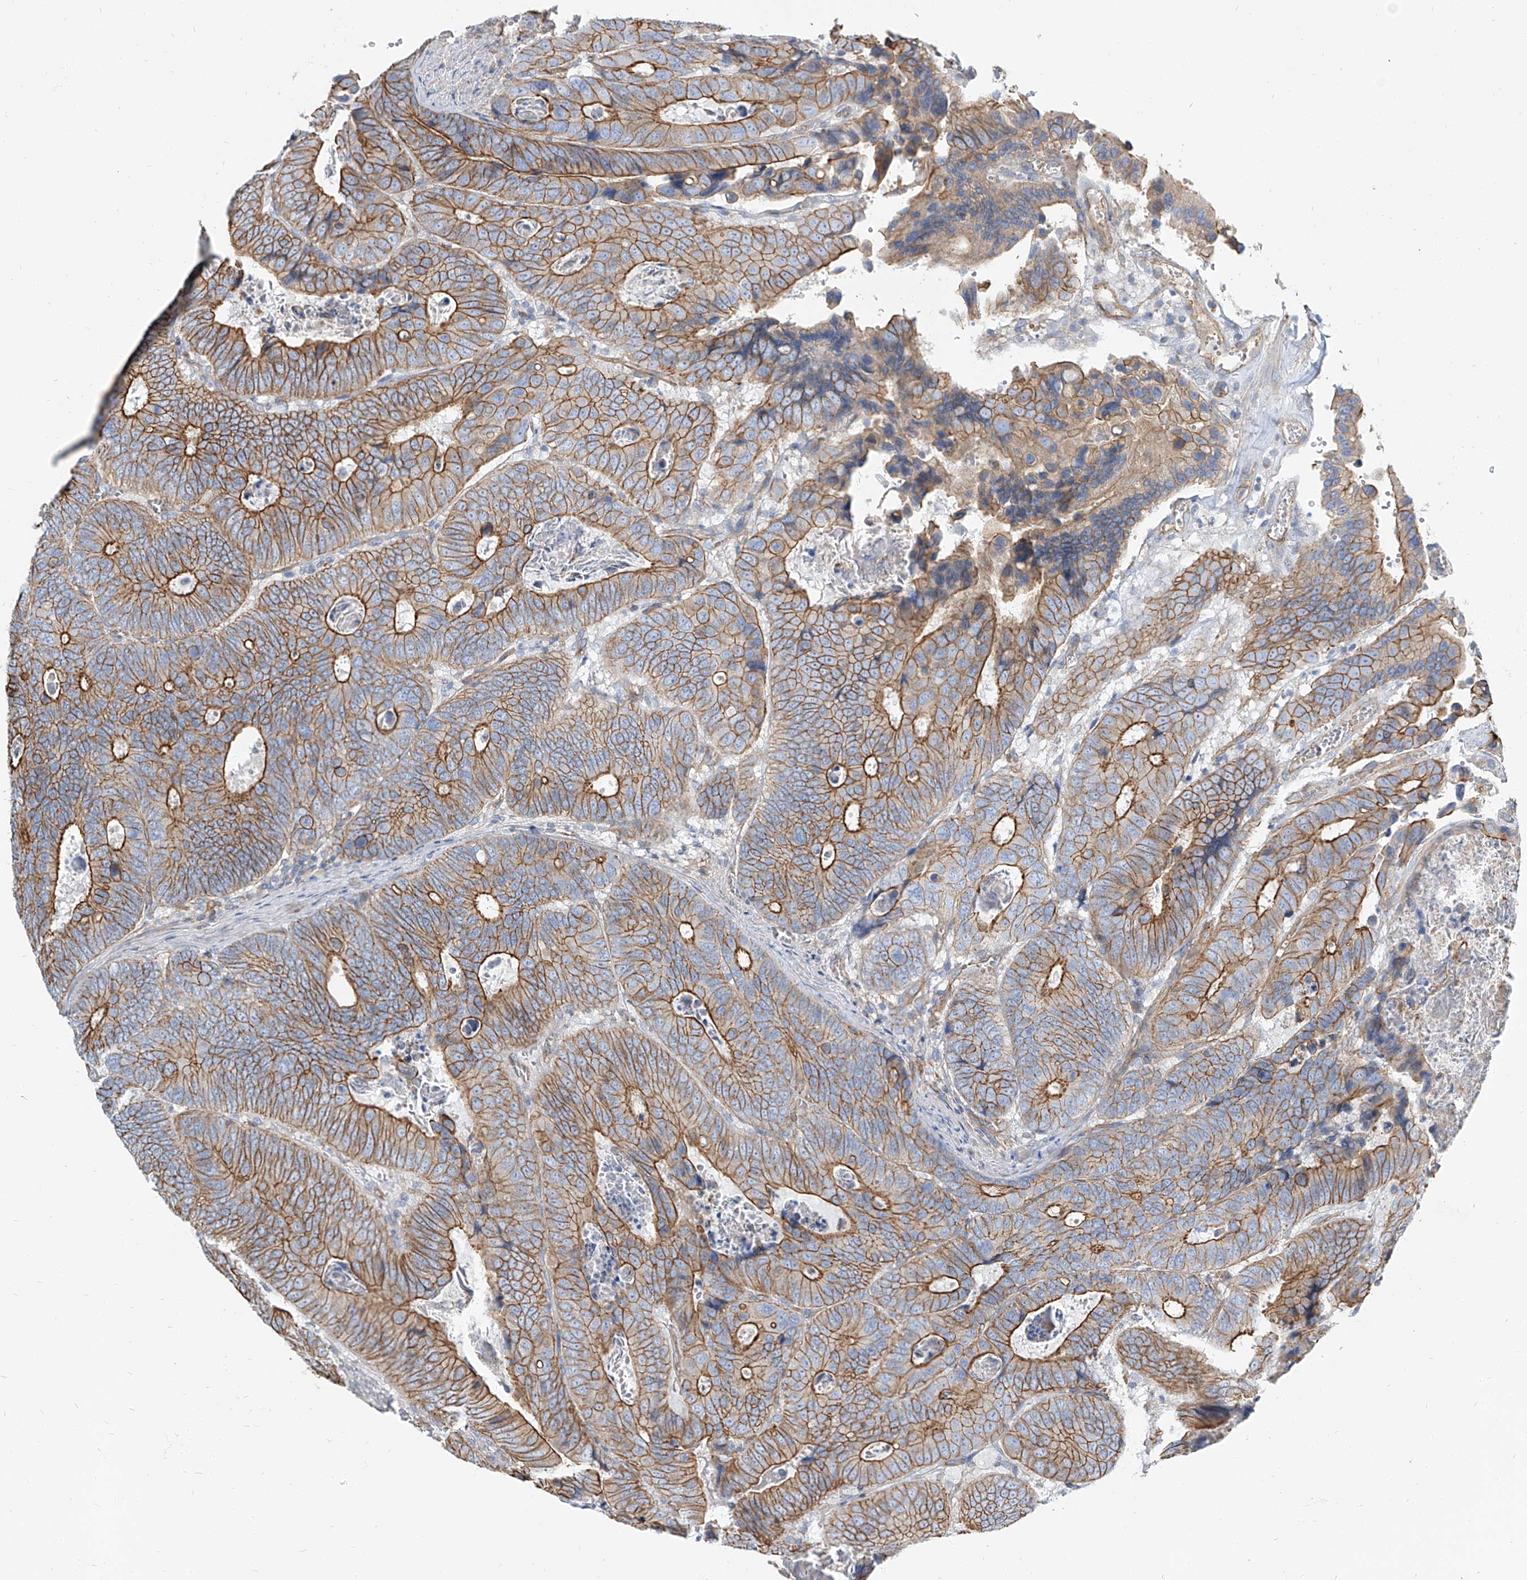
{"staining": {"intensity": "strong", "quantity": ">75%", "location": "cytoplasmic/membranous"}, "tissue": "colorectal cancer", "cell_type": "Tumor cells", "image_type": "cancer", "snomed": [{"axis": "morphology", "description": "Inflammation, NOS"}, {"axis": "morphology", "description": "Adenocarcinoma, NOS"}, {"axis": "topography", "description": "Colon"}], "caption": "DAB (3,3'-diaminobenzidine) immunohistochemical staining of colorectal cancer exhibits strong cytoplasmic/membranous protein staining in about >75% of tumor cells.", "gene": "TXLNB", "patient": {"sex": "male", "age": 72}}